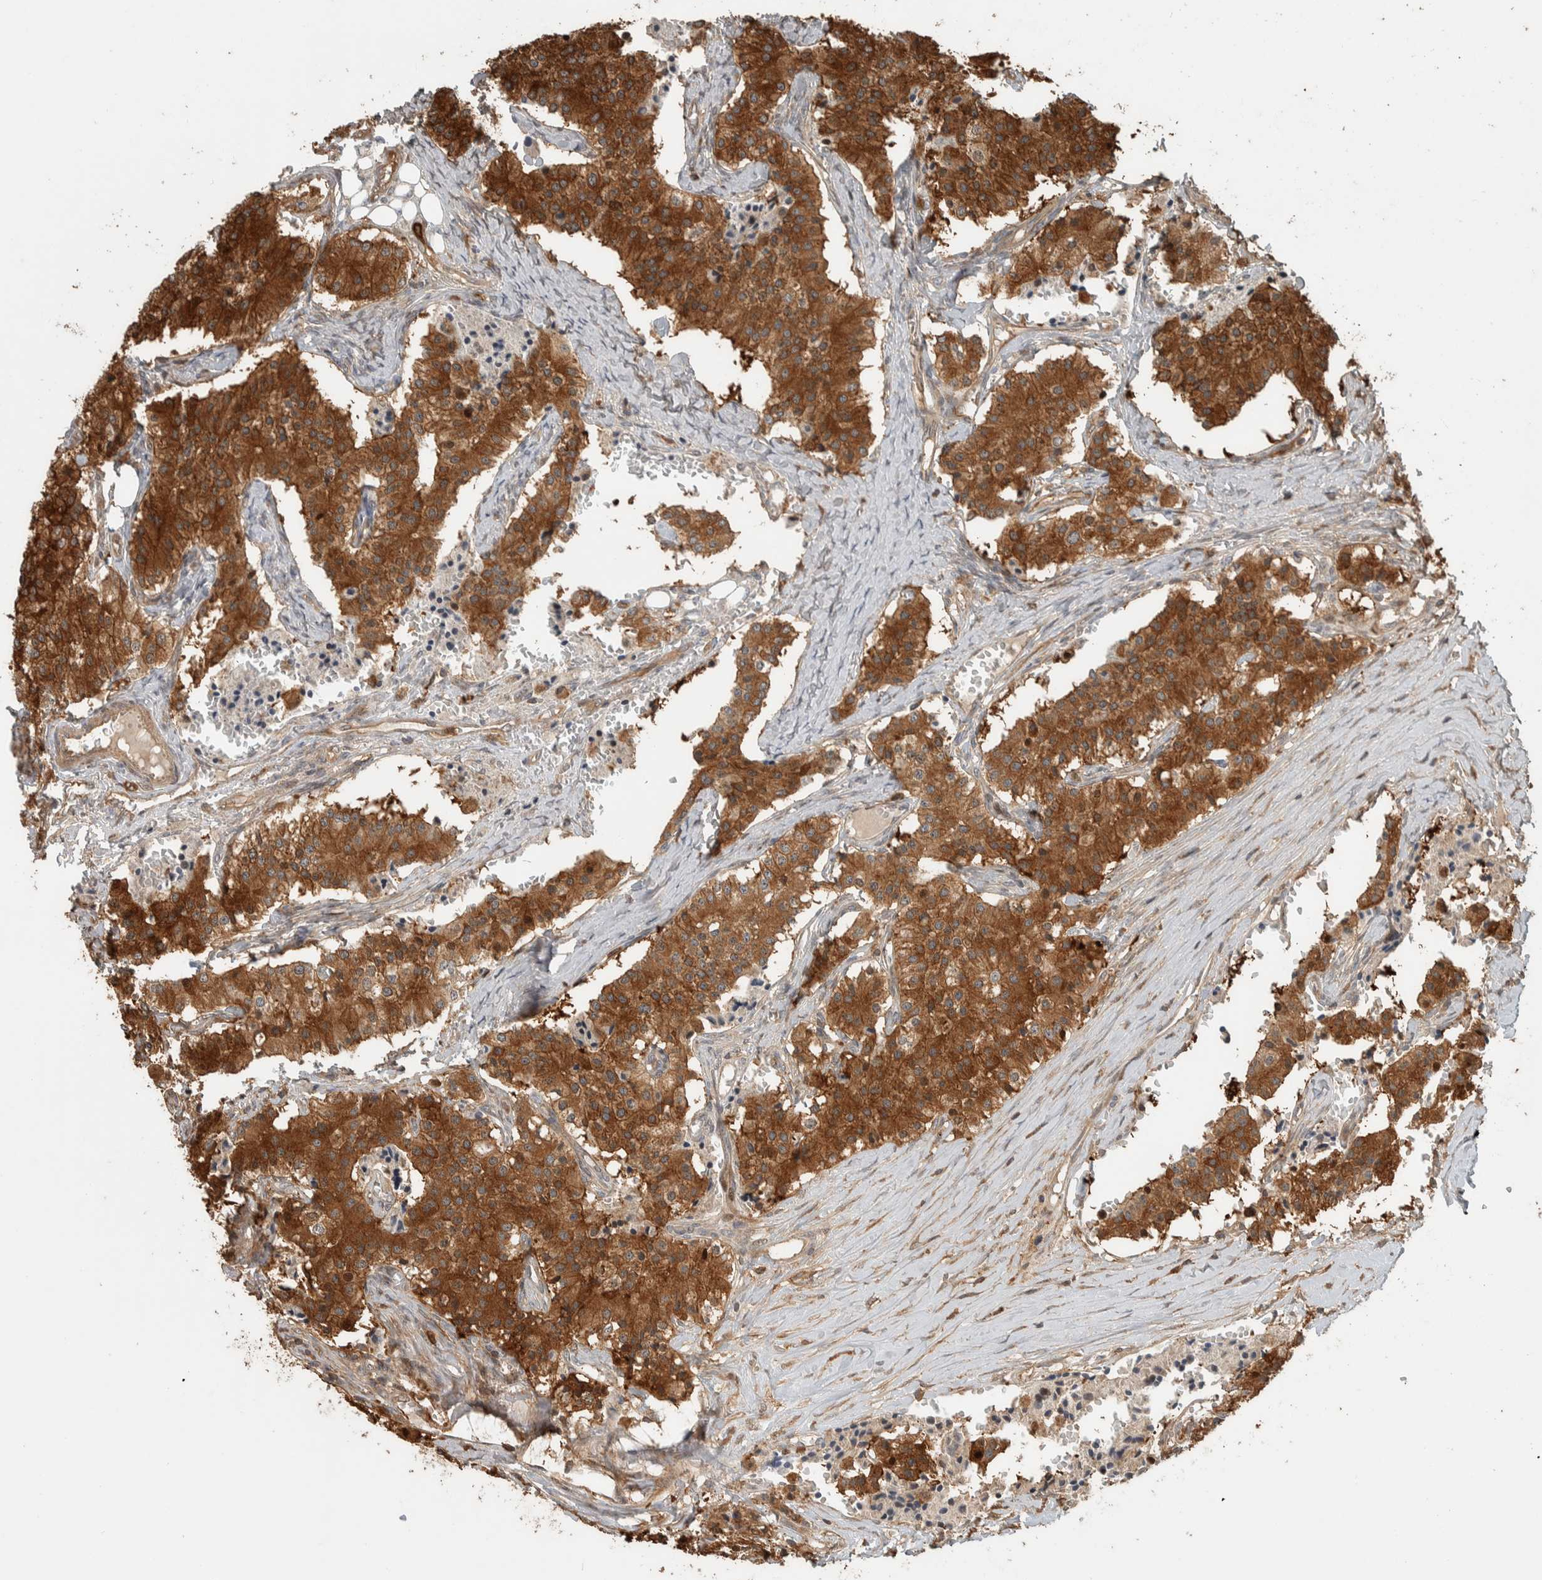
{"staining": {"intensity": "strong", "quantity": ">75%", "location": "cytoplasmic/membranous"}, "tissue": "carcinoid", "cell_type": "Tumor cells", "image_type": "cancer", "snomed": [{"axis": "morphology", "description": "Carcinoid, malignant, NOS"}, {"axis": "topography", "description": "Colon"}], "caption": "High-power microscopy captured an immunohistochemistry micrograph of carcinoid, revealing strong cytoplasmic/membranous expression in approximately >75% of tumor cells. The staining was performed using DAB to visualize the protein expression in brown, while the nuclei were stained in blue with hematoxylin (Magnification: 20x).", "gene": "CNTROB", "patient": {"sex": "female", "age": 52}}